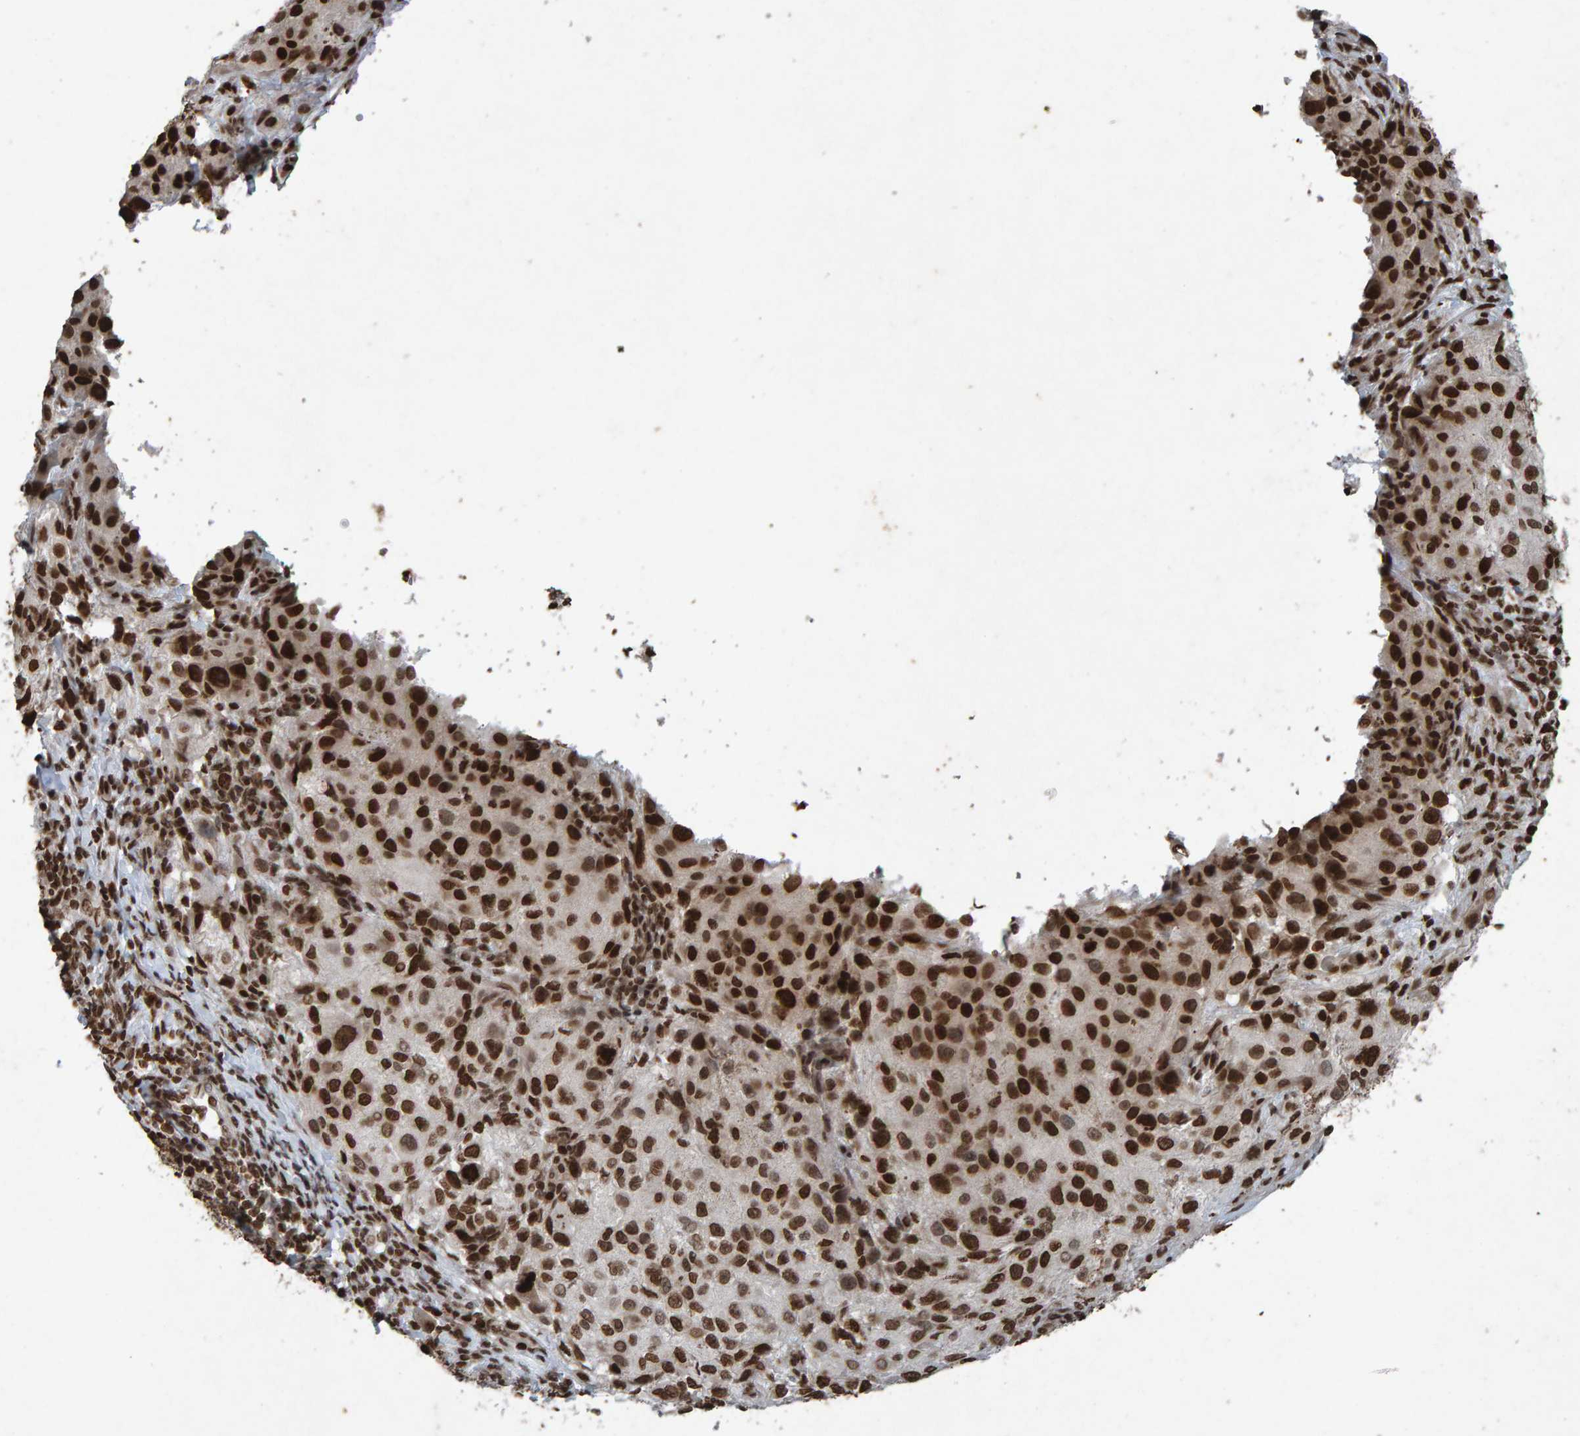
{"staining": {"intensity": "strong", "quantity": ">75%", "location": "nuclear"}, "tissue": "melanoma", "cell_type": "Tumor cells", "image_type": "cancer", "snomed": [{"axis": "morphology", "description": "Necrosis, NOS"}, {"axis": "morphology", "description": "Malignant melanoma, NOS"}, {"axis": "topography", "description": "Skin"}], "caption": "Melanoma stained with IHC exhibits strong nuclear staining in about >75% of tumor cells.", "gene": "H2AZ1", "patient": {"sex": "female", "age": 87}}